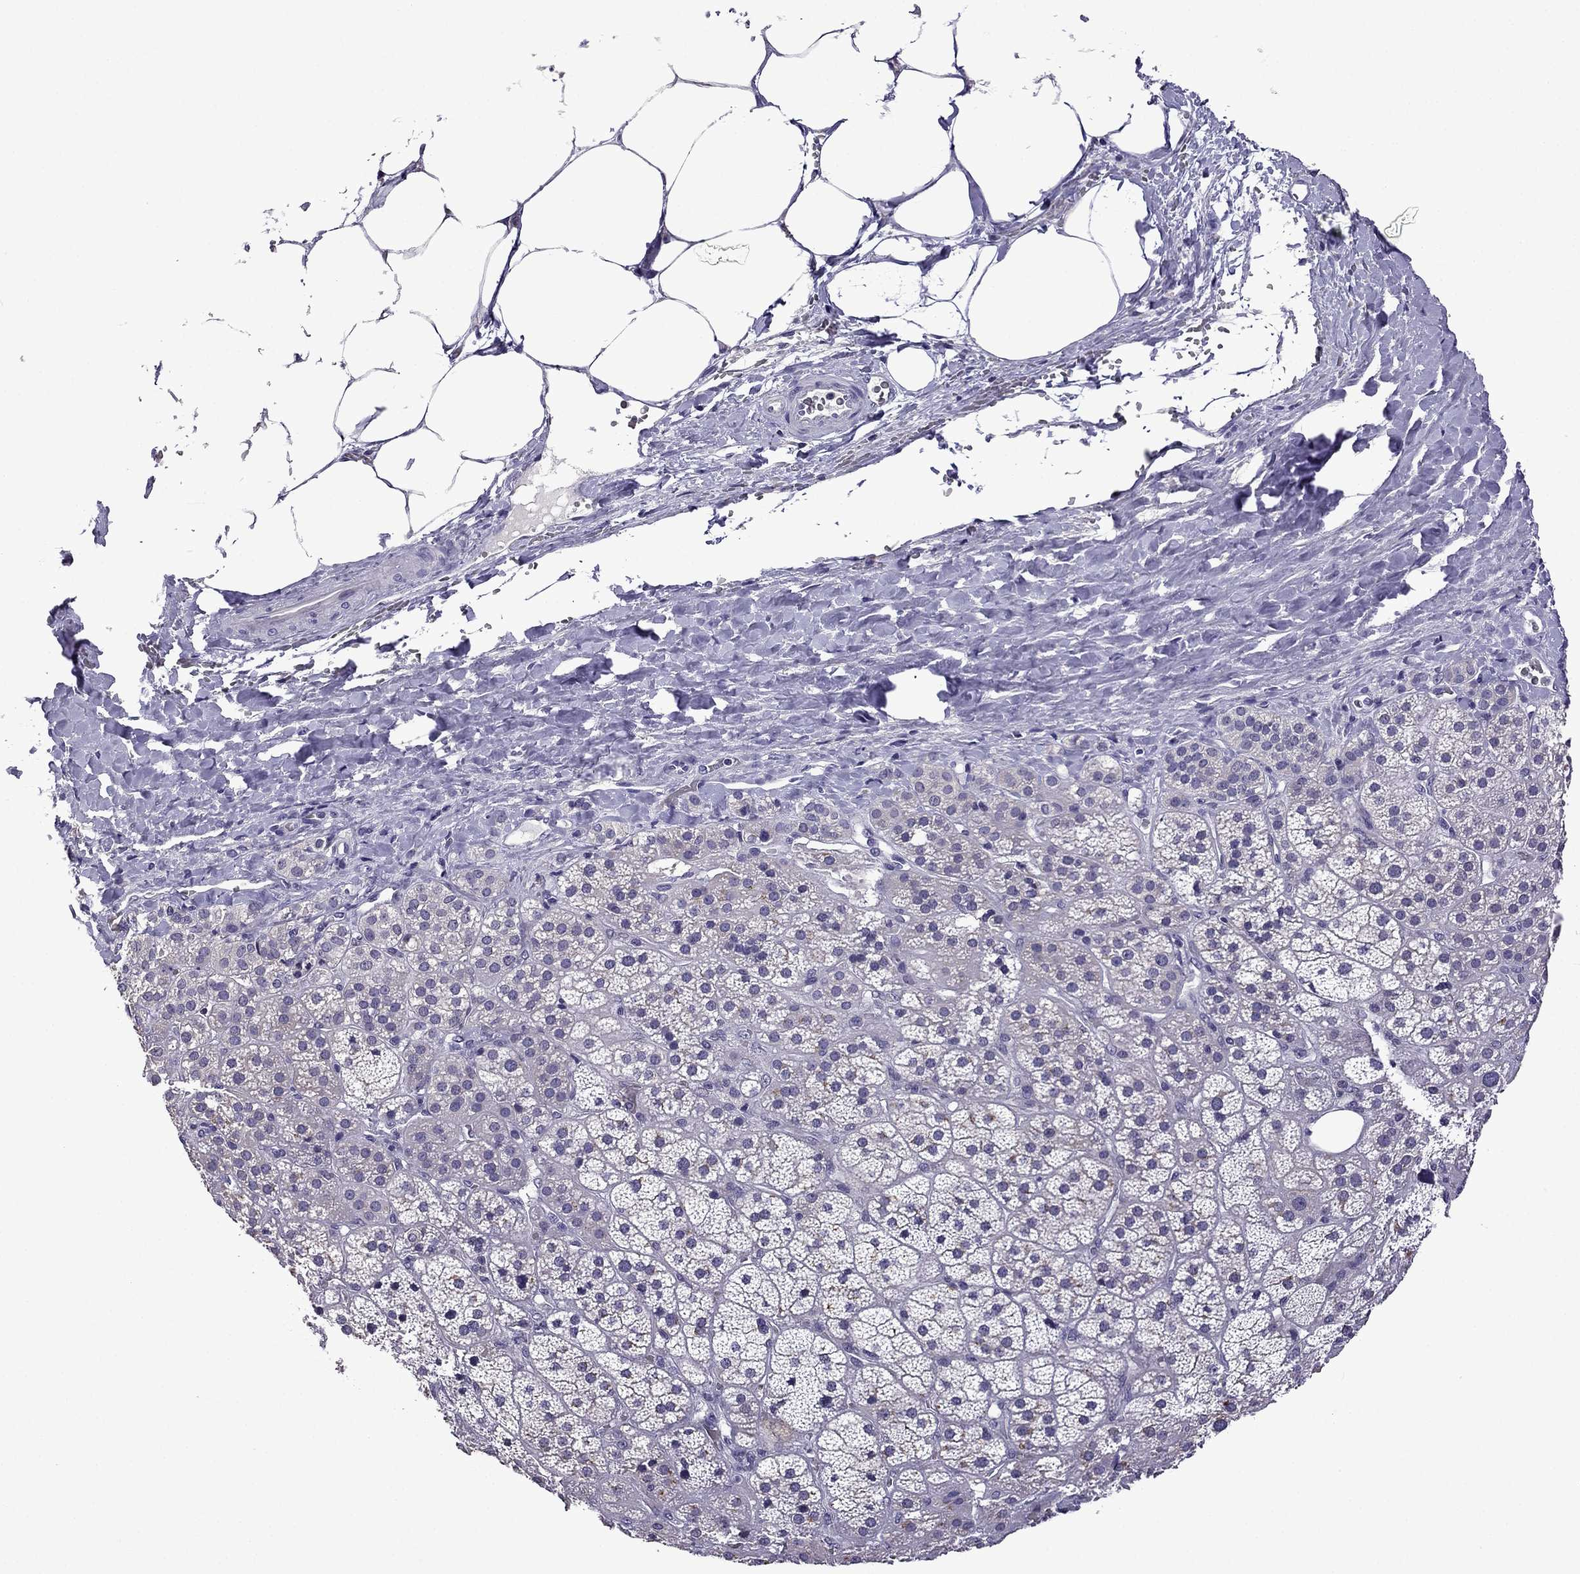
{"staining": {"intensity": "moderate", "quantity": "<25%", "location": "cytoplasmic/membranous"}, "tissue": "adrenal gland", "cell_type": "Glandular cells", "image_type": "normal", "snomed": [{"axis": "morphology", "description": "Normal tissue, NOS"}, {"axis": "topography", "description": "Adrenal gland"}], "caption": "Unremarkable adrenal gland demonstrates moderate cytoplasmic/membranous staining in about <25% of glandular cells The staining is performed using DAB brown chromogen to label protein expression. The nuclei are counter-stained blue using hematoxylin..", "gene": "TTN", "patient": {"sex": "male", "age": 57}}